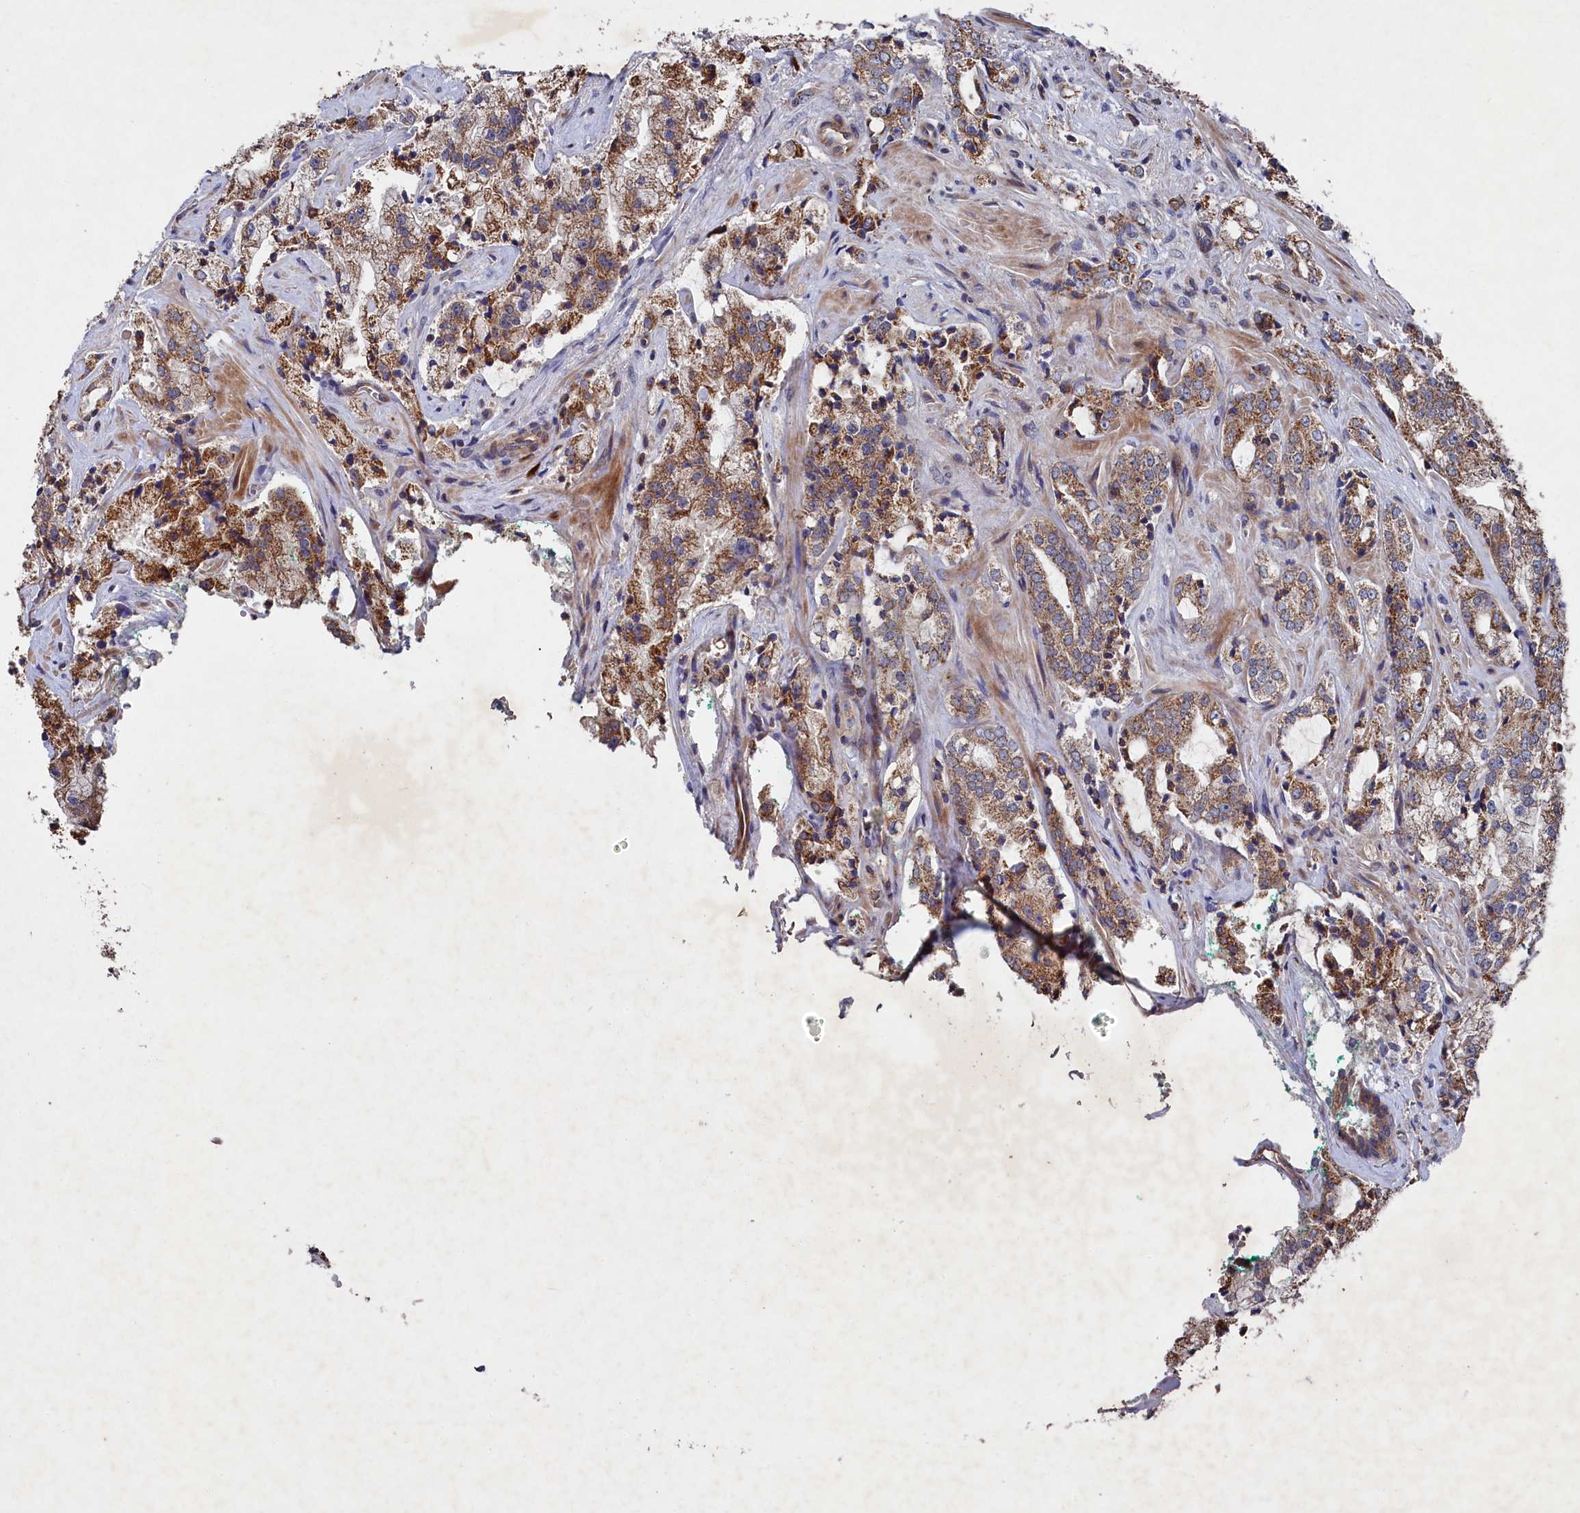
{"staining": {"intensity": "moderate", "quantity": ">75%", "location": "cytoplasmic/membranous"}, "tissue": "prostate cancer", "cell_type": "Tumor cells", "image_type": "cancer", "snomed": [{"axis": "morphology", "description": "Adenocarcinoma, High grade"}, {"axis": "topography", "description": "Prostate"}], "caption": "This is an image of IHC staining of adenocarcinoma (high-grade) (prostate), which shows moderate staining in the cytoplasmic/membranous of tumor cells.", "gene": "SUPV3L1", "patient": {"sex": "male", "age": 64}}